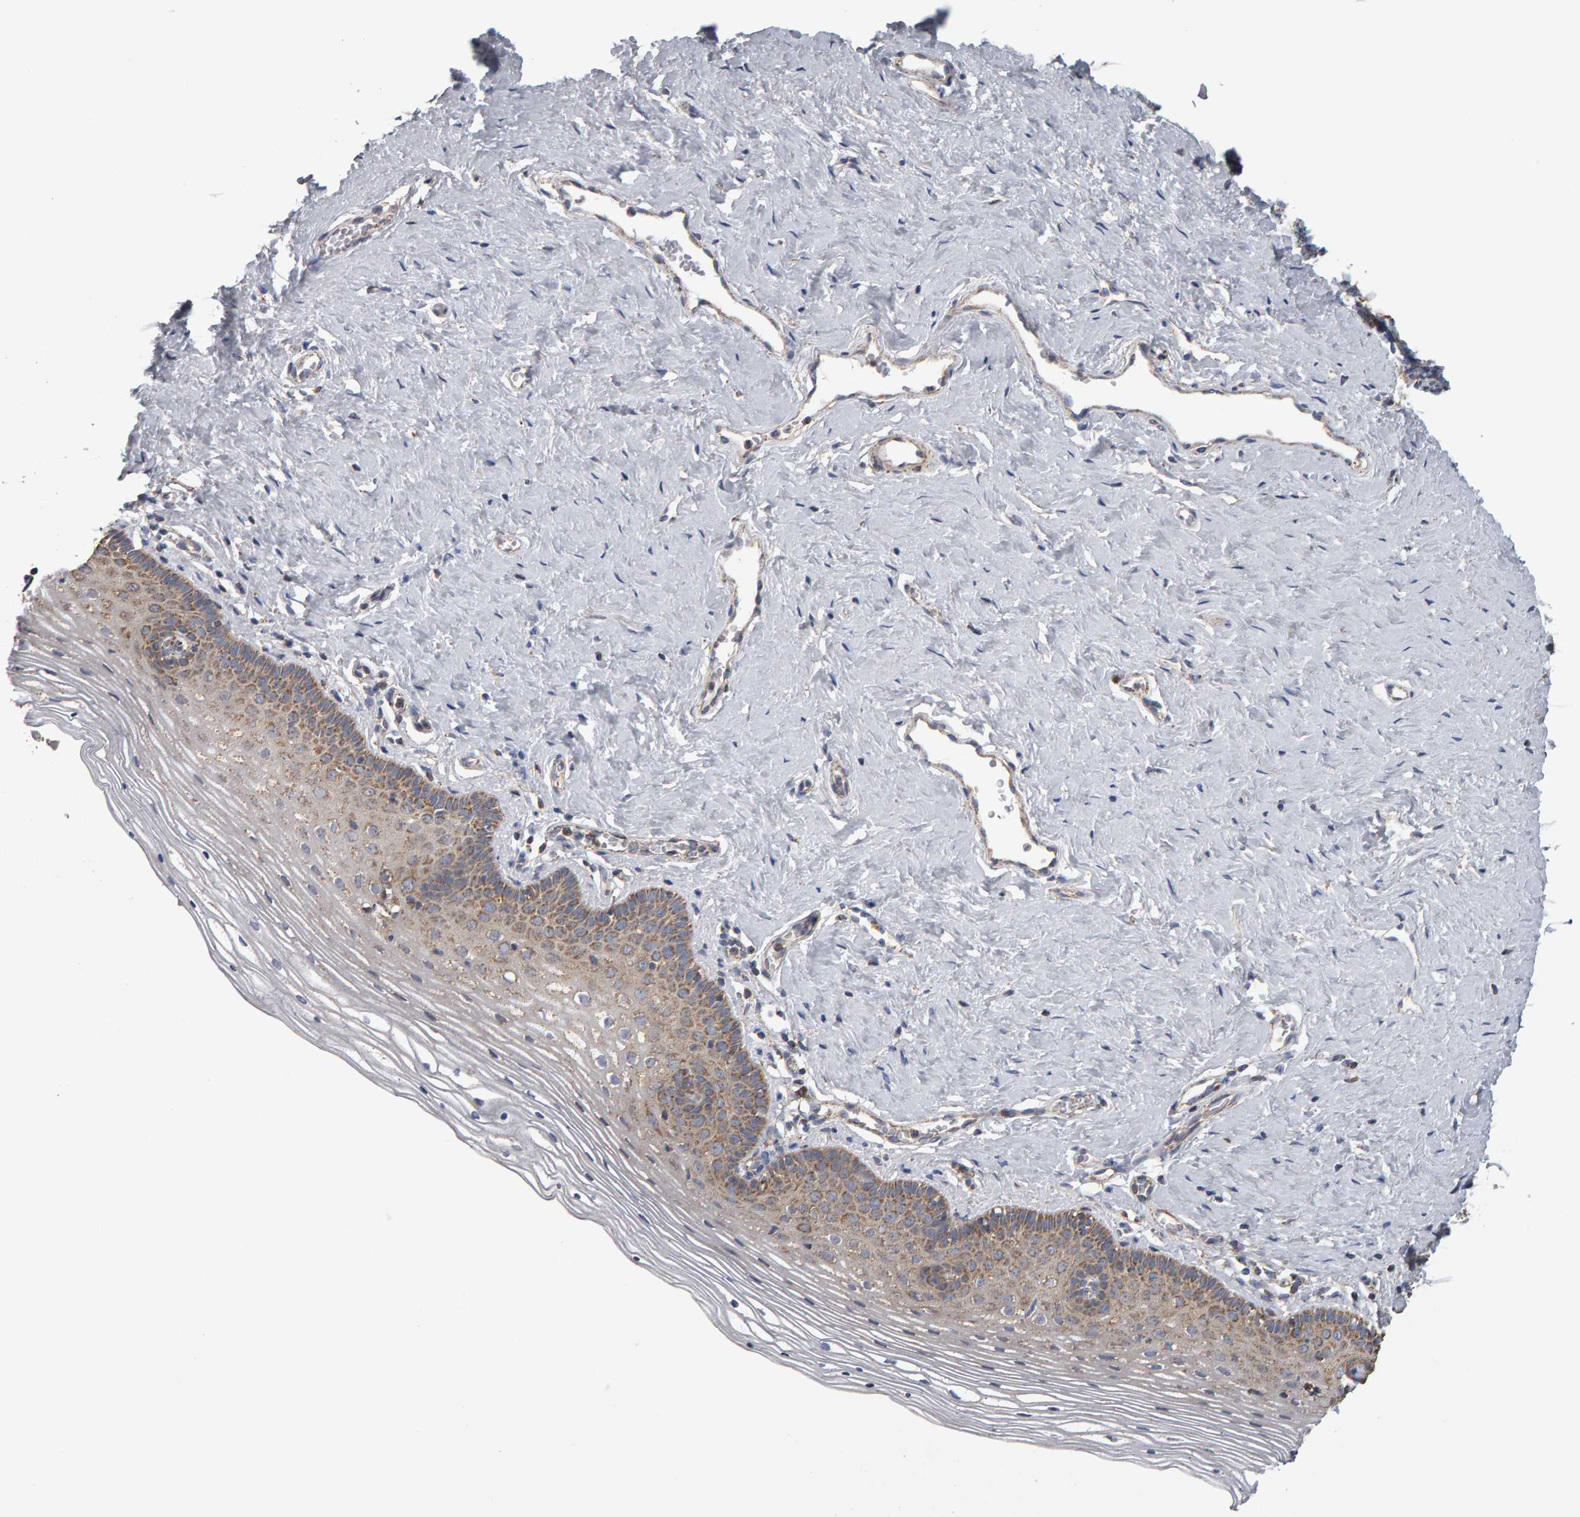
{"staining": {"intensity": "weak", "quantity": "25%-75%", "location": "cytoplasmic/membranous"}, "tissue": "vagina", "cell_type": "Squamous epithelial cells", "image_type": "normal", "snomed": [{"axis": "morphology", "description": "Normal tissue, NOS"}, {"axis": "topography", "description": "Vagina"}], "caption": "High-magnification brightfield microscopy of normal vagina stained with DAB (3,3'-diaminobenzidine) (brown) and counterstained with hematoxylin (blue). squamous epithelial cells exhibit weak cytoplasmic/membranous staining is identified in about25%-75% of cells. (DAB (3,3'-diaminobenzidine) IHC, brown staining for protein, blue staining for nuclei).", "gene": "TOM1L1", "patient": {"sex": "female", "age": 32}}